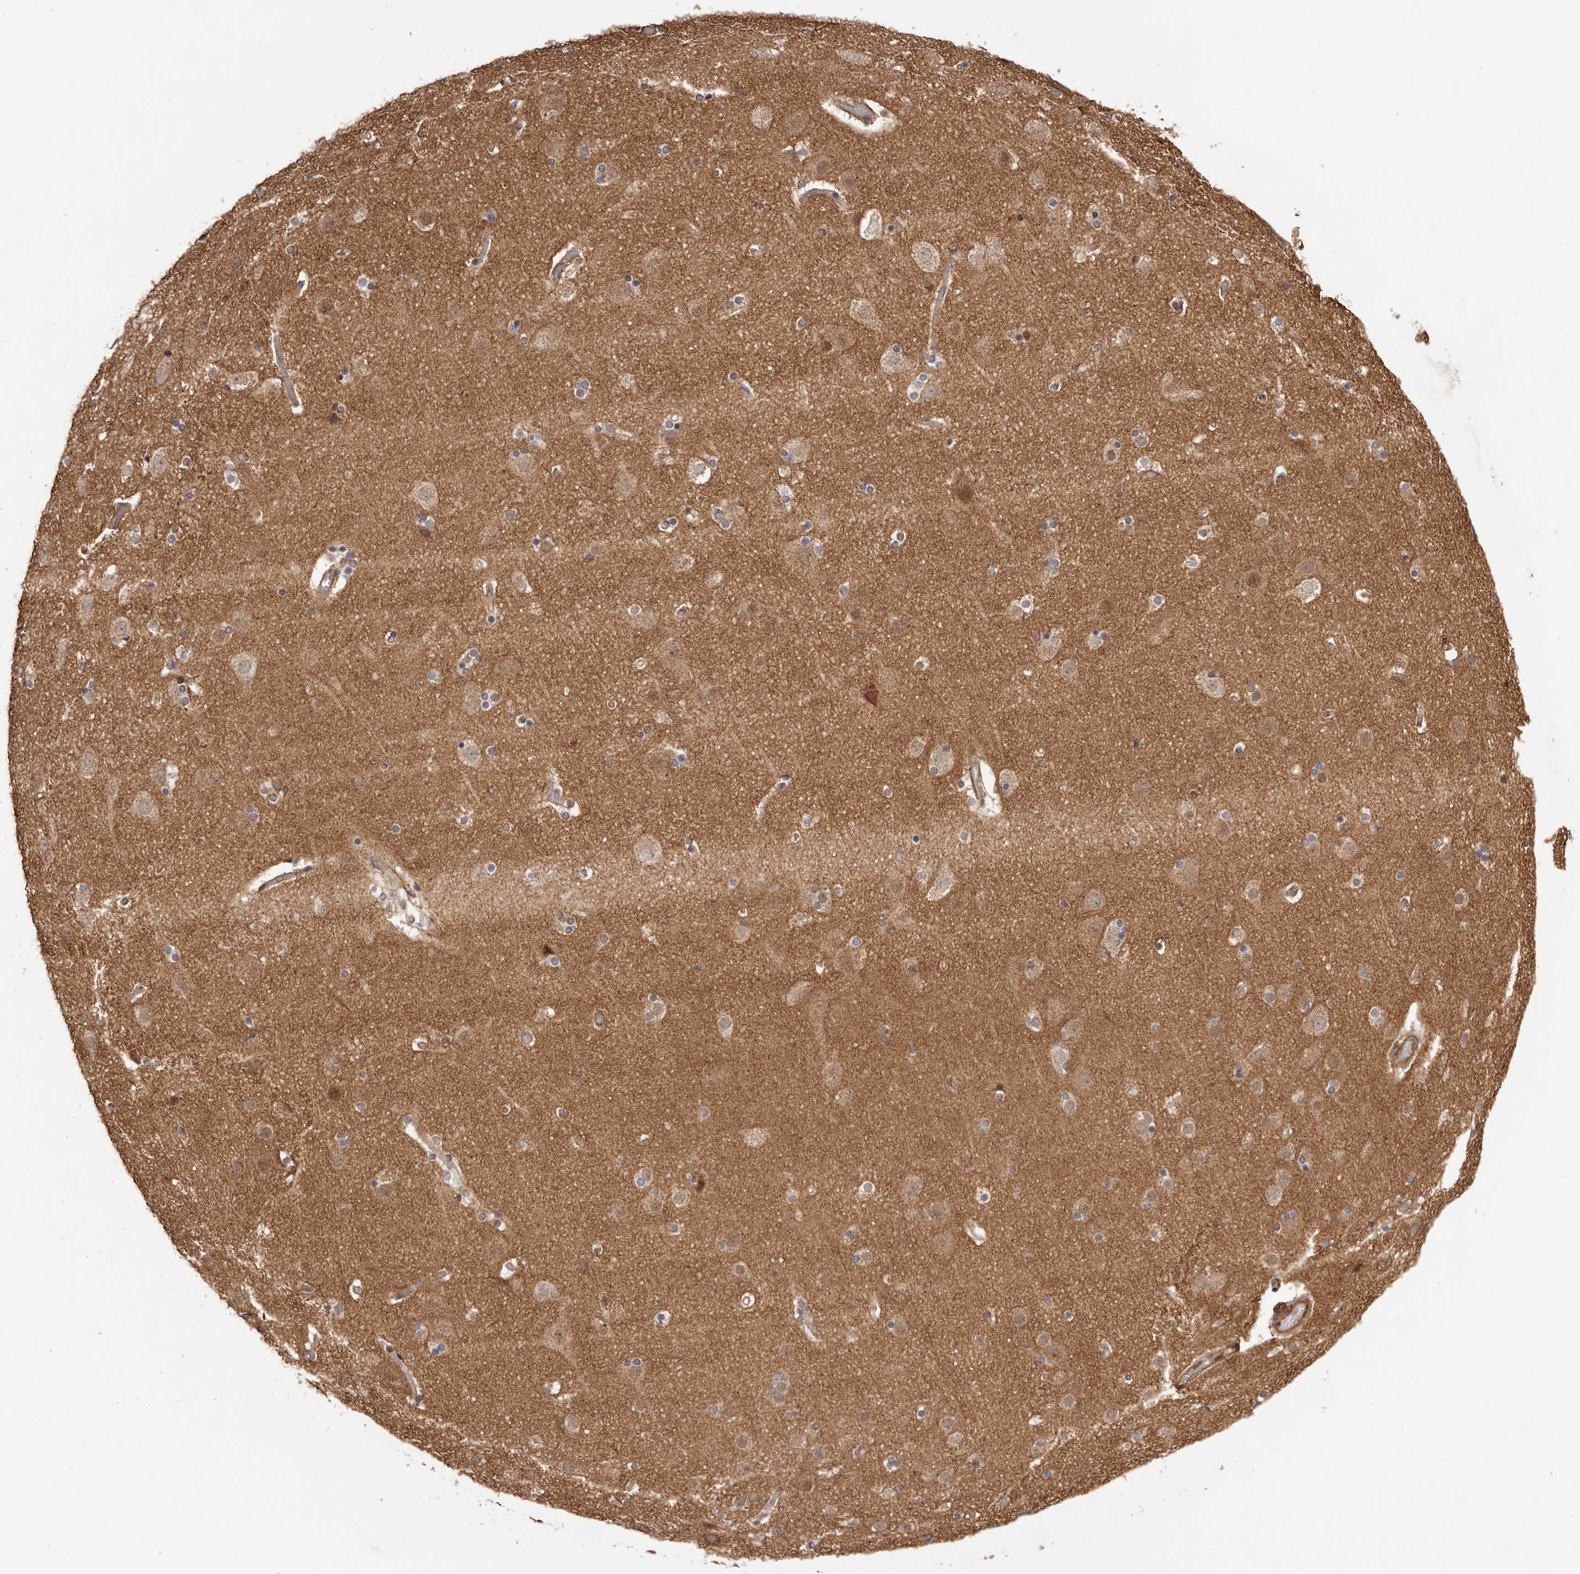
{"staining": {"intensity": "negative", "quantity": "none", "location": "none"}, "tissue": "cerebral cortex", "cell_type": "Endothelial cells", "image_type": "normal", "snomed": [{"axis": "morphology", "description": "Normal tissue, NOS"}, {"axis": "topography", "description": "Cerebral cortex"}], "caption": "Immunohistochemistry (IHC) histopathology image of normal cerebral cortex: human cerebral cortex stained with DAB (3,3'-diaminobenzidine) exhibits no significant protein staining in endothelial cells.", "gene": "UBR2", "patient": {"sex": "male", "age": 57}}